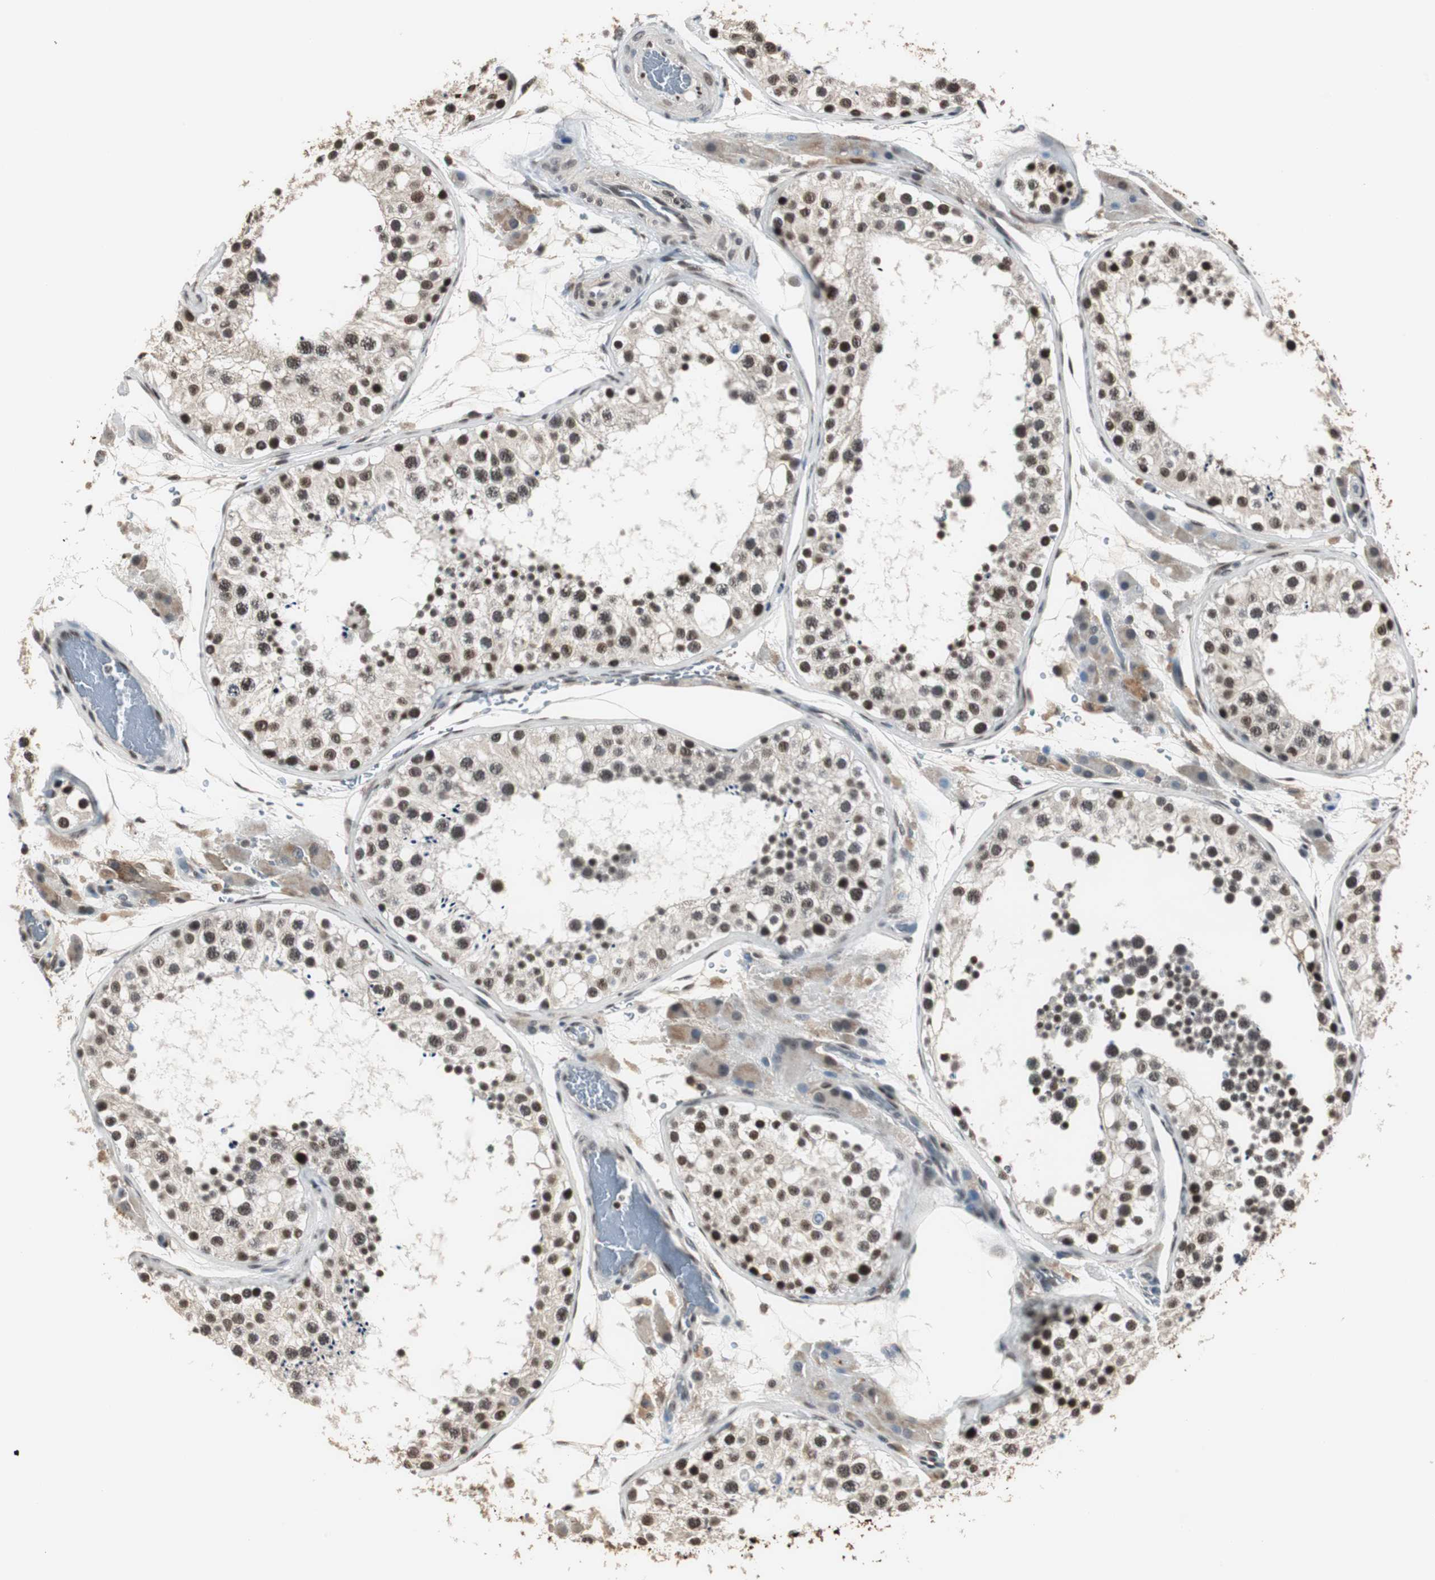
{"staining": {"intensity": "strong", "quantity": ">75%", "location": "nuclear"}, "tissue": "testis", "cell_type": "Cells in seminiferous ducts", "image_type": "normal", "snomed": [{"axis": "morphology", "description": "Normal tissue, NOS"}, {"axis": "topography", "description": "Testis"}], "caption": "Cells in seminiferous ducts display high levels of strong nuclear positivity in about >75% of cells in unremarkable testis. (brown staining indicates protein expression, while blue staining denotes nuclei).", "gene": "MKX", "patient": {"sex": "male", "age": 26}}